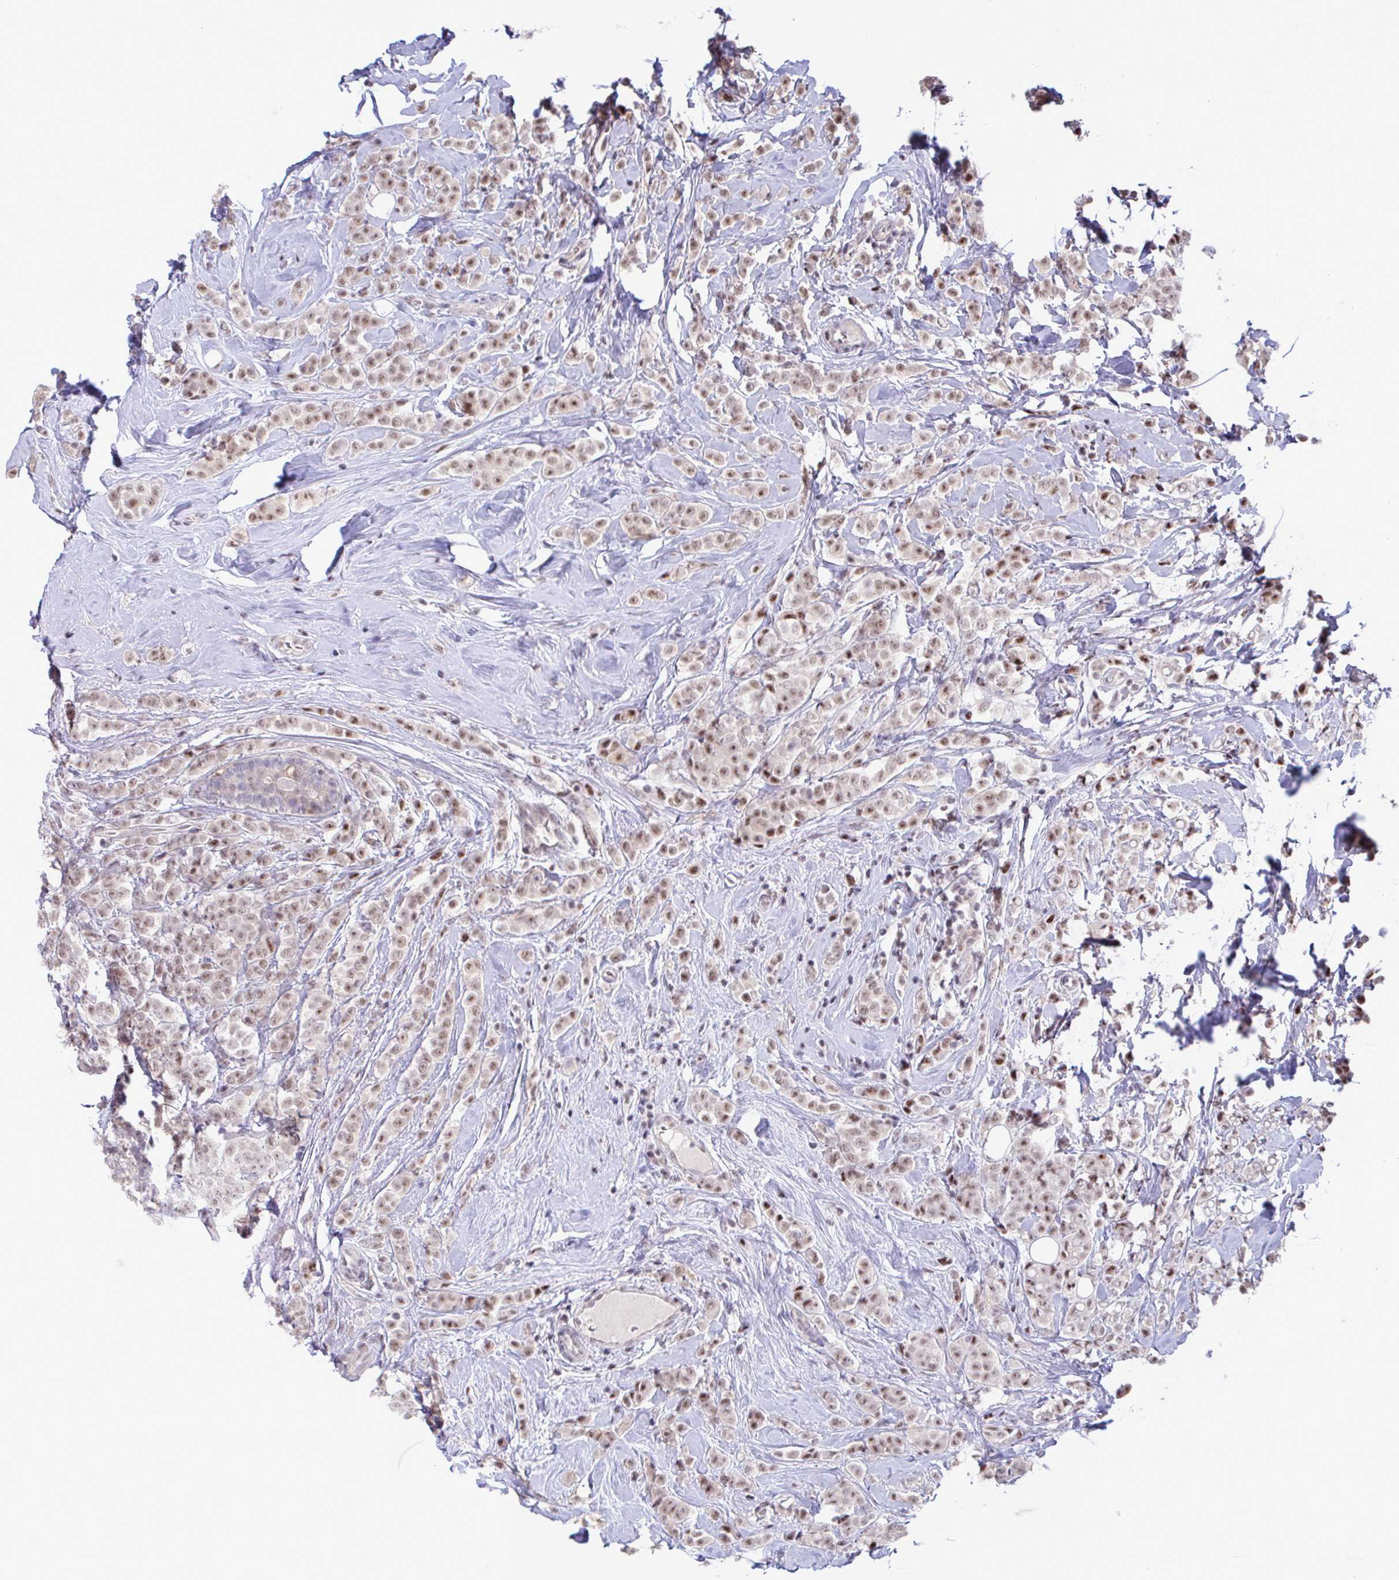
{"staining": {"intensity": "moderate", "quantity": ">75%", "location": "nuclear"}, "tissue": "breast cancer", "cell_type": "Tumor cells", "image_type": "cancer", "snomed": [{"axis": "morphology", "description": "Lobular carcinoma"}, {"axis": "topography", "description": "Breast"}], "caption": "Moderate nuclear protein expression is present in about >75% of tumor cells in breast cancer (lobular carcinoma).", "gene": "OR6K3", "patient": {"sex": "female", "age": 49}}